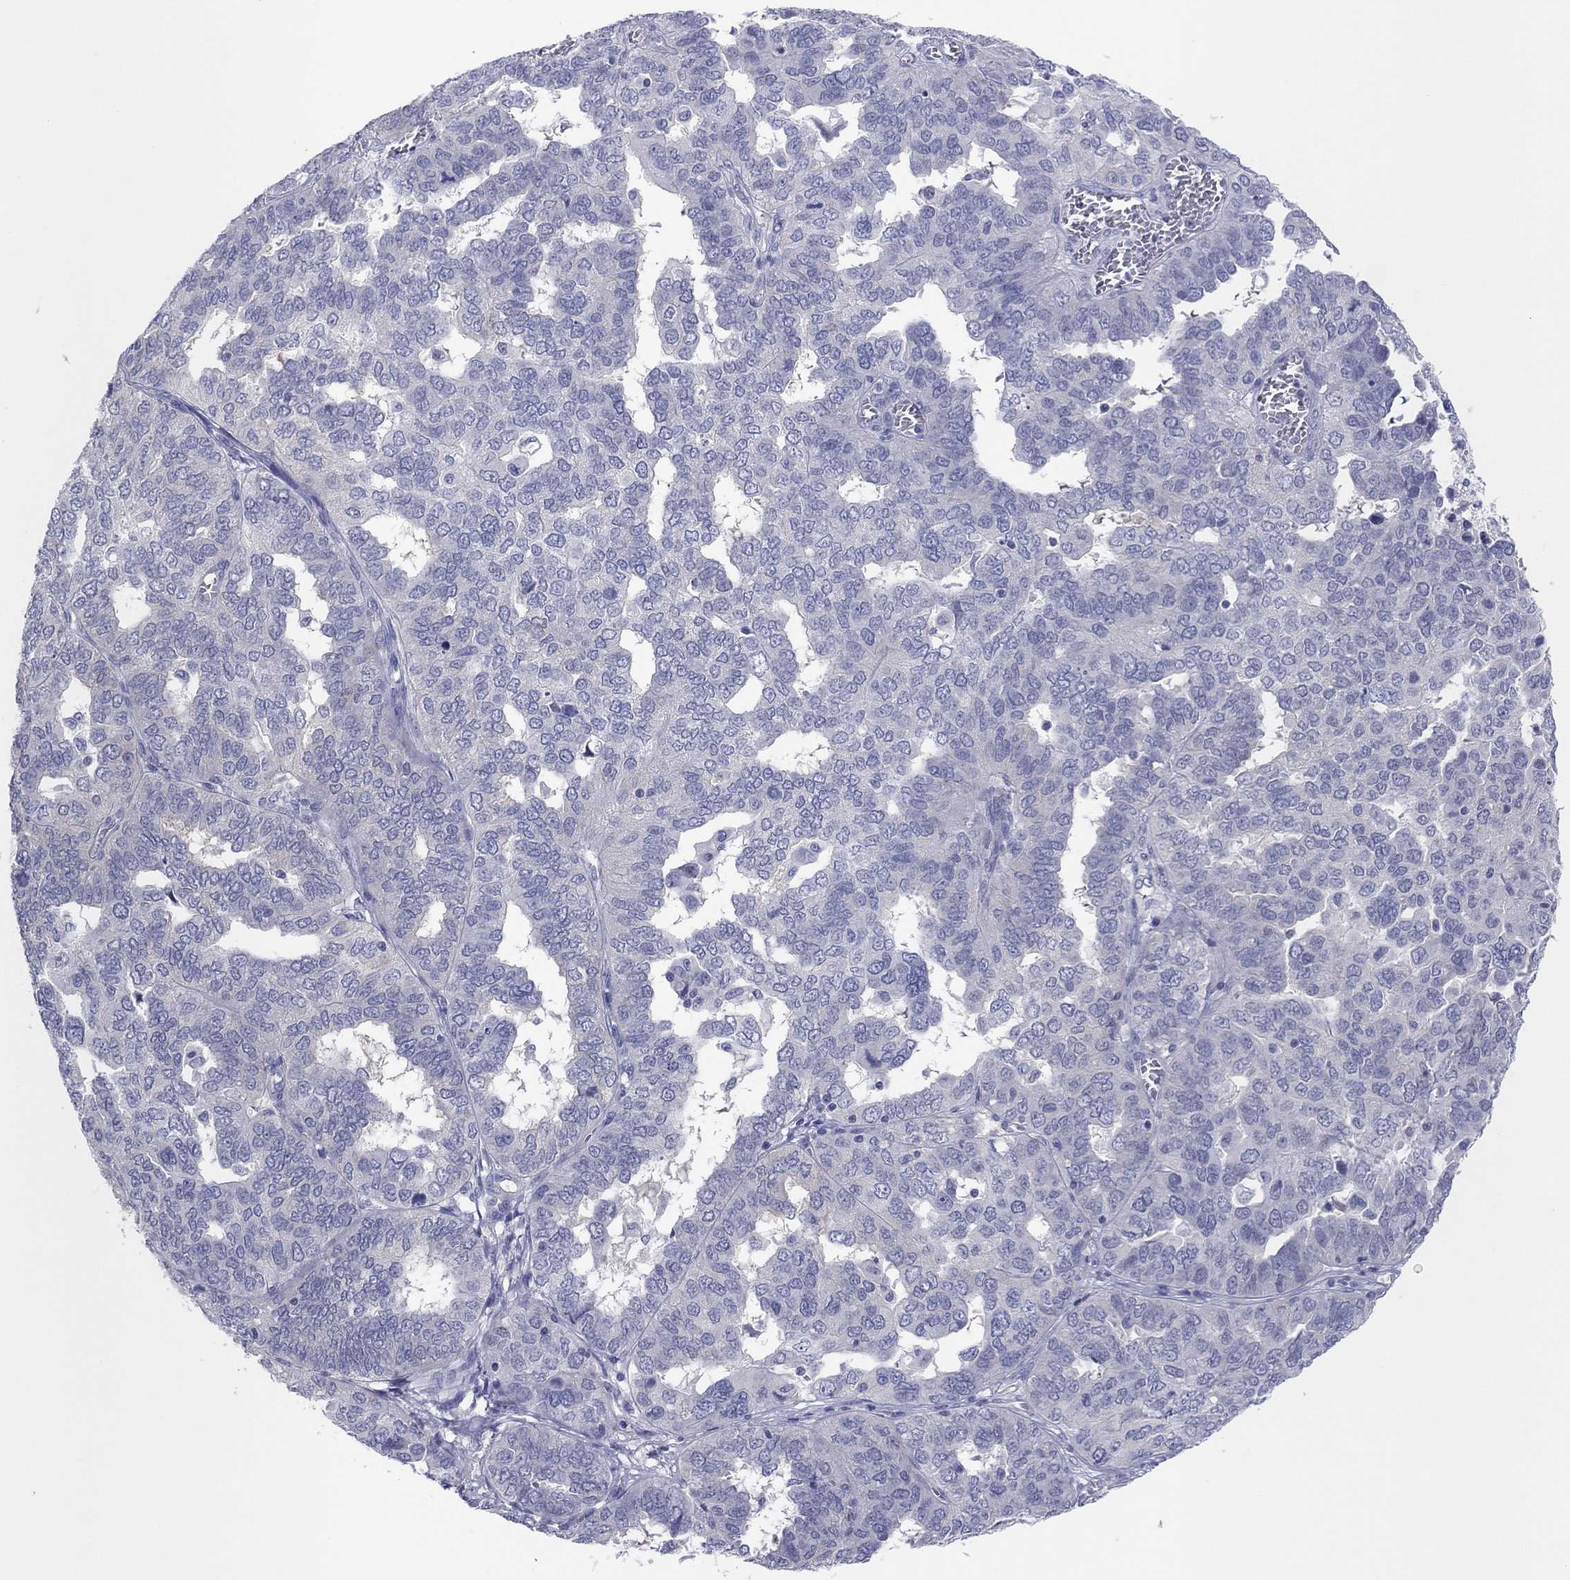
{"staining": {"intensity": "negative", "quantity": "none", "location": "none"}, "tissue": "ovarian cancer", "cell_type": "Tumor cells", "image_type": "cancer", "snomed": [{"axis": "morphology", "description": "Carcinoma, endometroid"}, {"axis": "topography", "description": "Soft tissue"}, {"axis": "topography", "description": "Ovary"}], "caption": "Endometroid carcinoma (ovarian) was stained to show a protein in brown. There is no significant positivity in tumor cells. (Brightfield microscopy of DAB immunohistochemistry (IHC) at high magnification).", "gene": "CPNE6", "patient": {"sex": "female", "age": 52}}